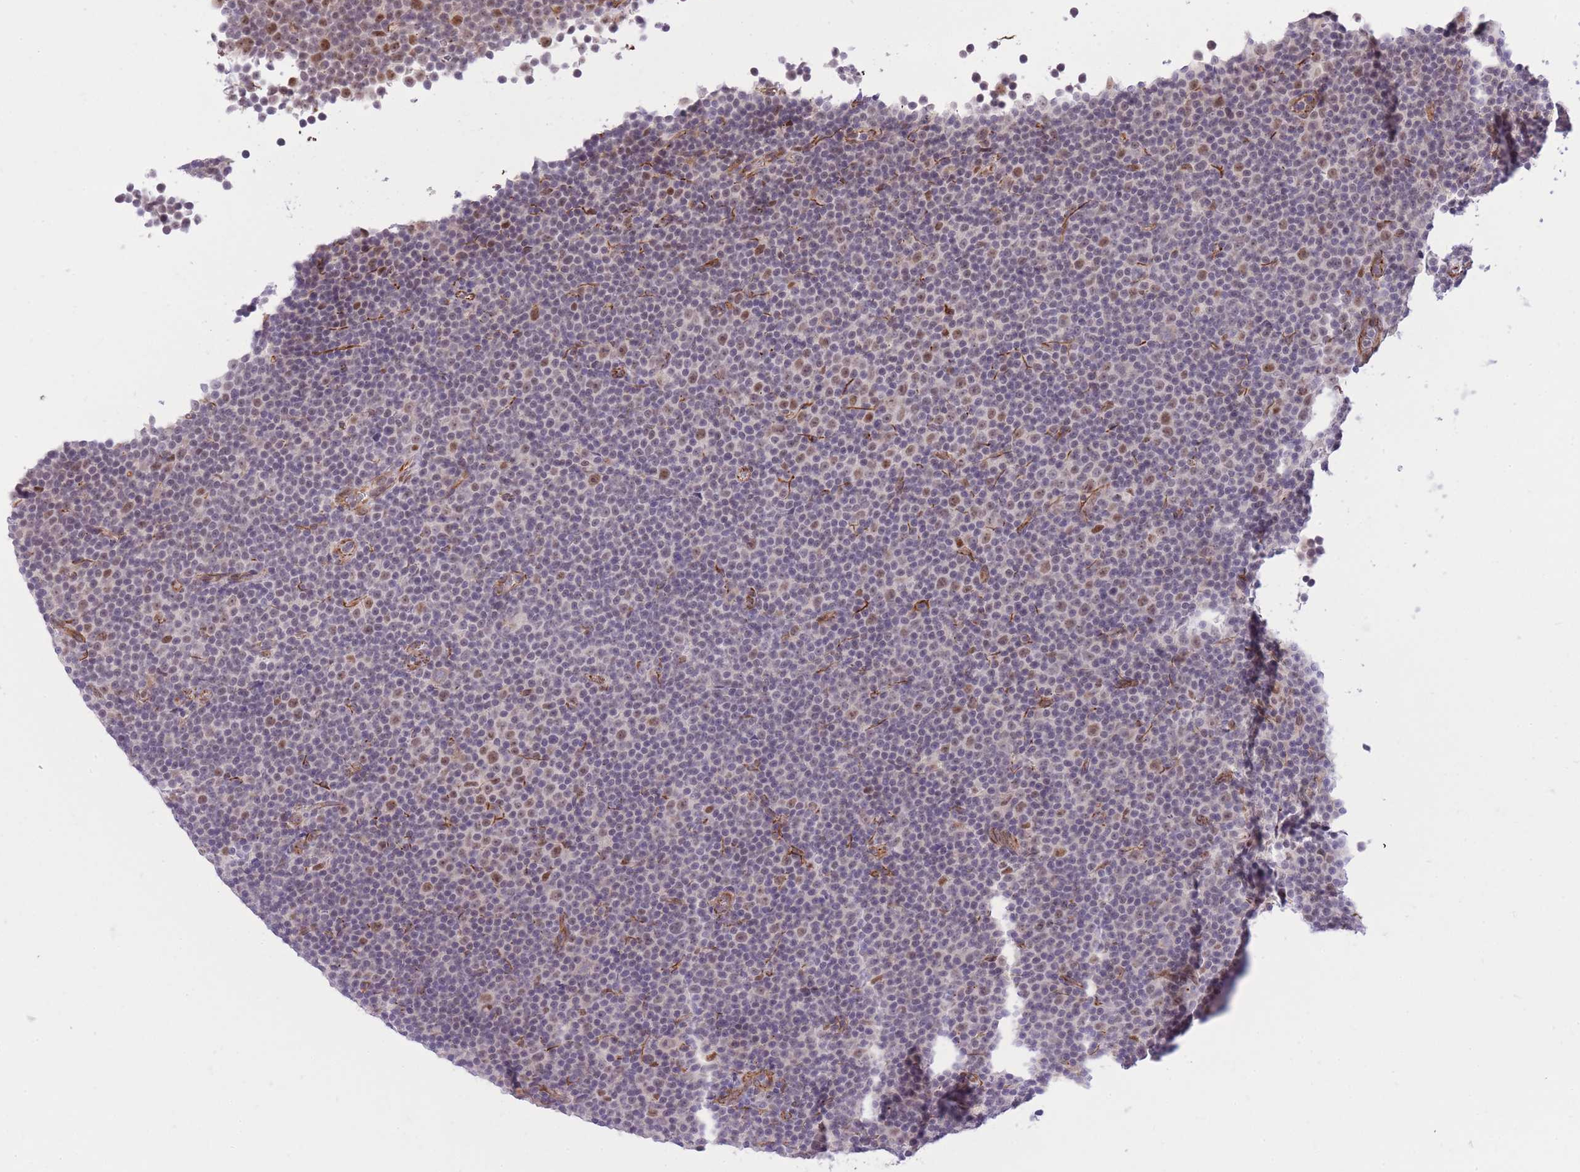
{"staining": {"intensity": "moderate", "quantity": "<25%", "location": "nuclear"}, "tissue": "lymphoma", "cell_type": "Tumor cells", "image_type": "cancer", "snomed": [{"axis": "morphology", "description": "Malignant lymphoma, non-Hodgkin's type, Low grade"}, {"axis": "topography", "description": "Lymph node"}], "caption": "Lymphoma stained with DAB (3,3'-diaminobenzidine) immunohistochemistry (IHC) reveals low levels of moderate nuclear positivity in approximately <25% of tumor cells. (Brightfield microscopy of DAB IHC at high magnification).", "gene": "ELL", "patient": {"sex": "female", "age": 67}}